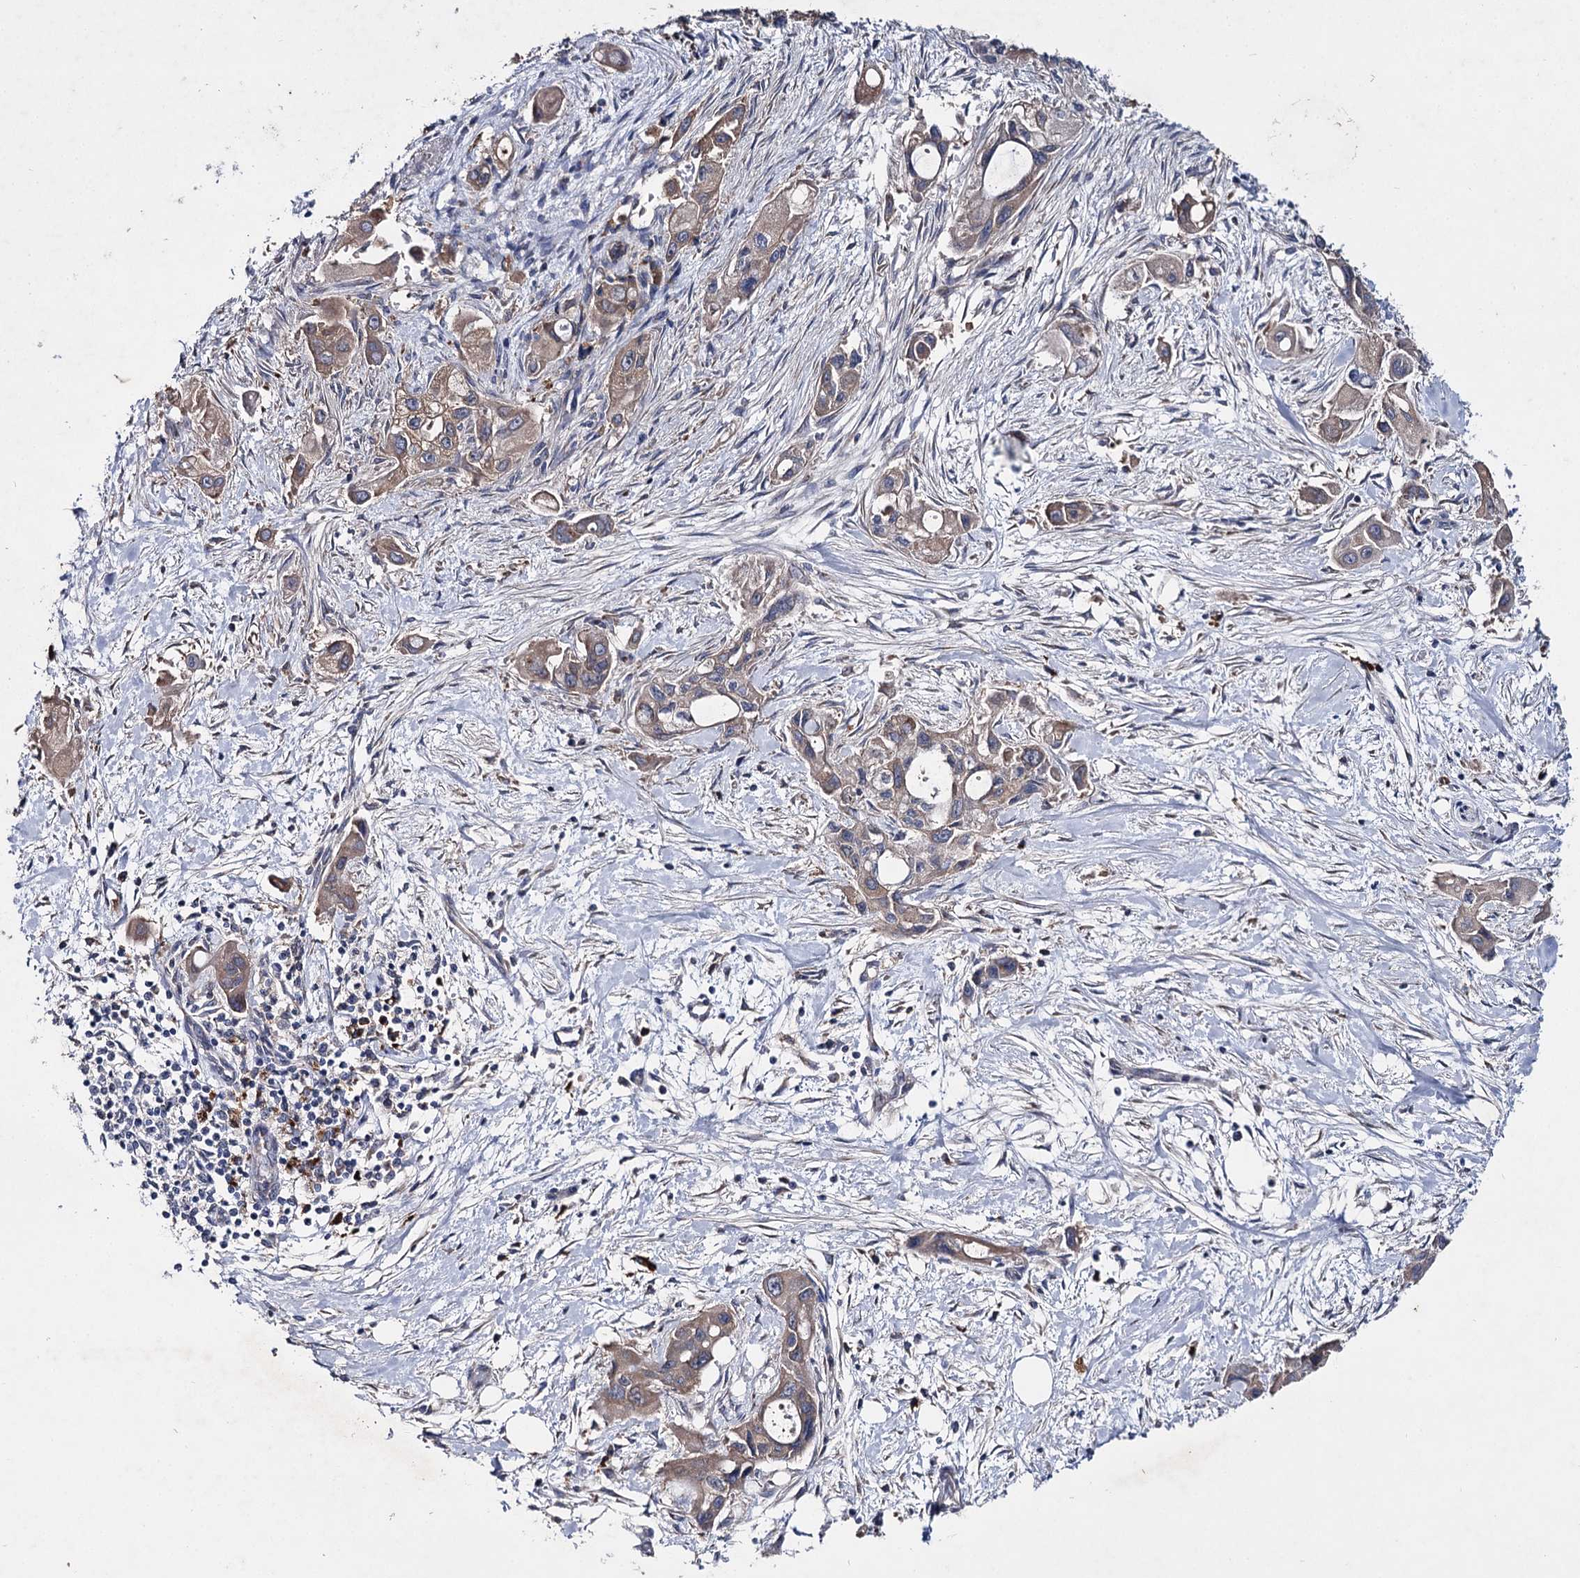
{"staining": {"intensity": "weak", "quantity": ">75%", "location": "cytoplasmic/membranous"}, "tissue": "pancreatic cancer", "cell_type": "Tumor cells", "image_type": "cancer", "snomed": [{"axis": "morphology", "description": "Adenocarcinoma, NOS"}, {"axis": "topography", "description": "Pancreas"}], "caption": "A photomicrograph of pancreatic cancer (adenocarcinoma) stained for a protein shows weak cytoplasmic/membranous brown staining in tumor cells.", "gene": "IL1RAP", "patient": {"sex": "male", "age": 75}}